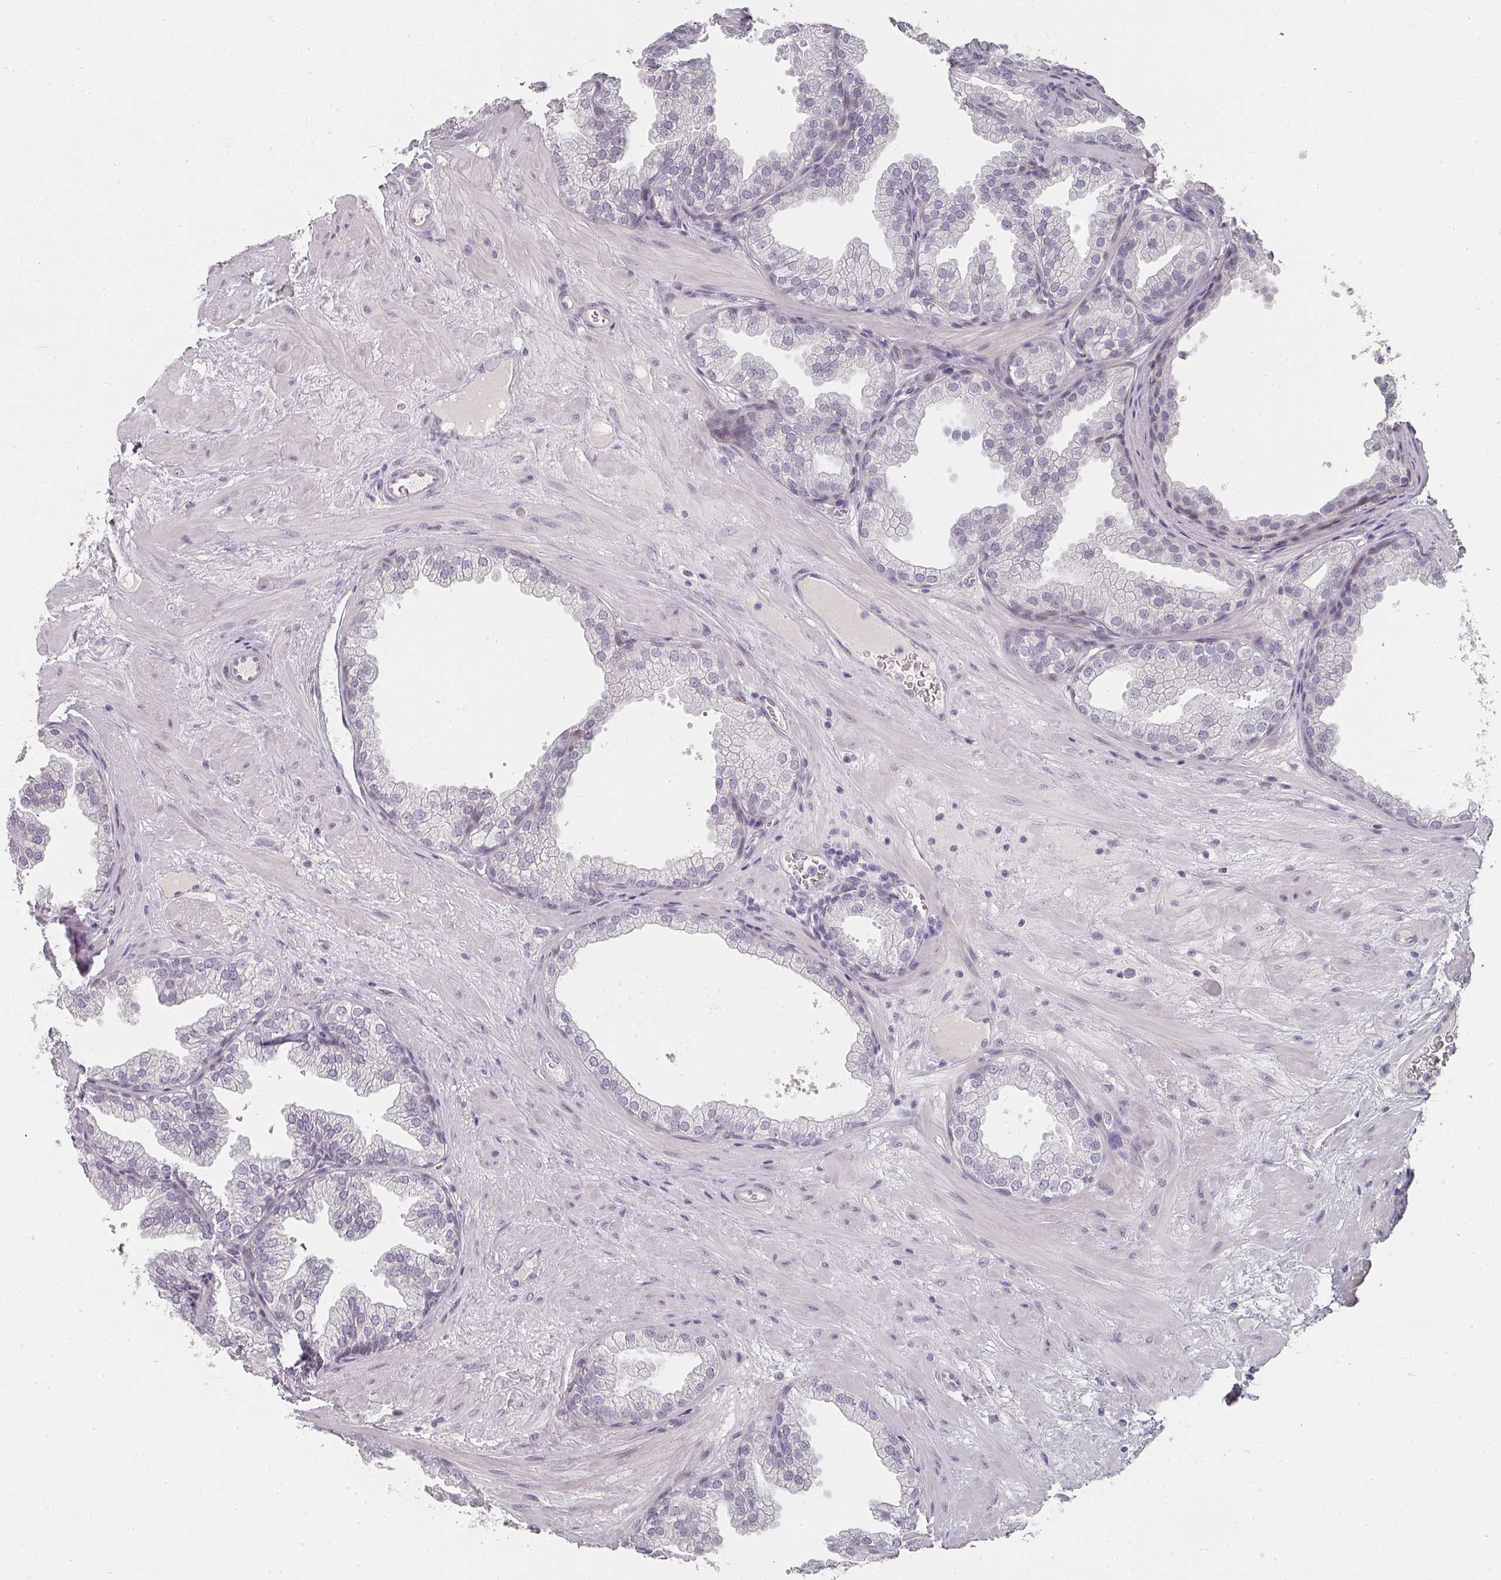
{"staining": {"intensity": "negative", "quantity": "none", "location": "none"}, "tissue": "prostate", "cell_type": "Glandular cells", "image_type": "normal", "snomed": [{"axis": "morphology", "description": "Normal tissue, NOS"}, {"axis": "topography", "description": "Prostate"}], "caption": "A histopathology image of human prostate is negative for staining in glandular cells.", "gene": "SHISA2", "patient": {"sex": "male", "age": 37}}